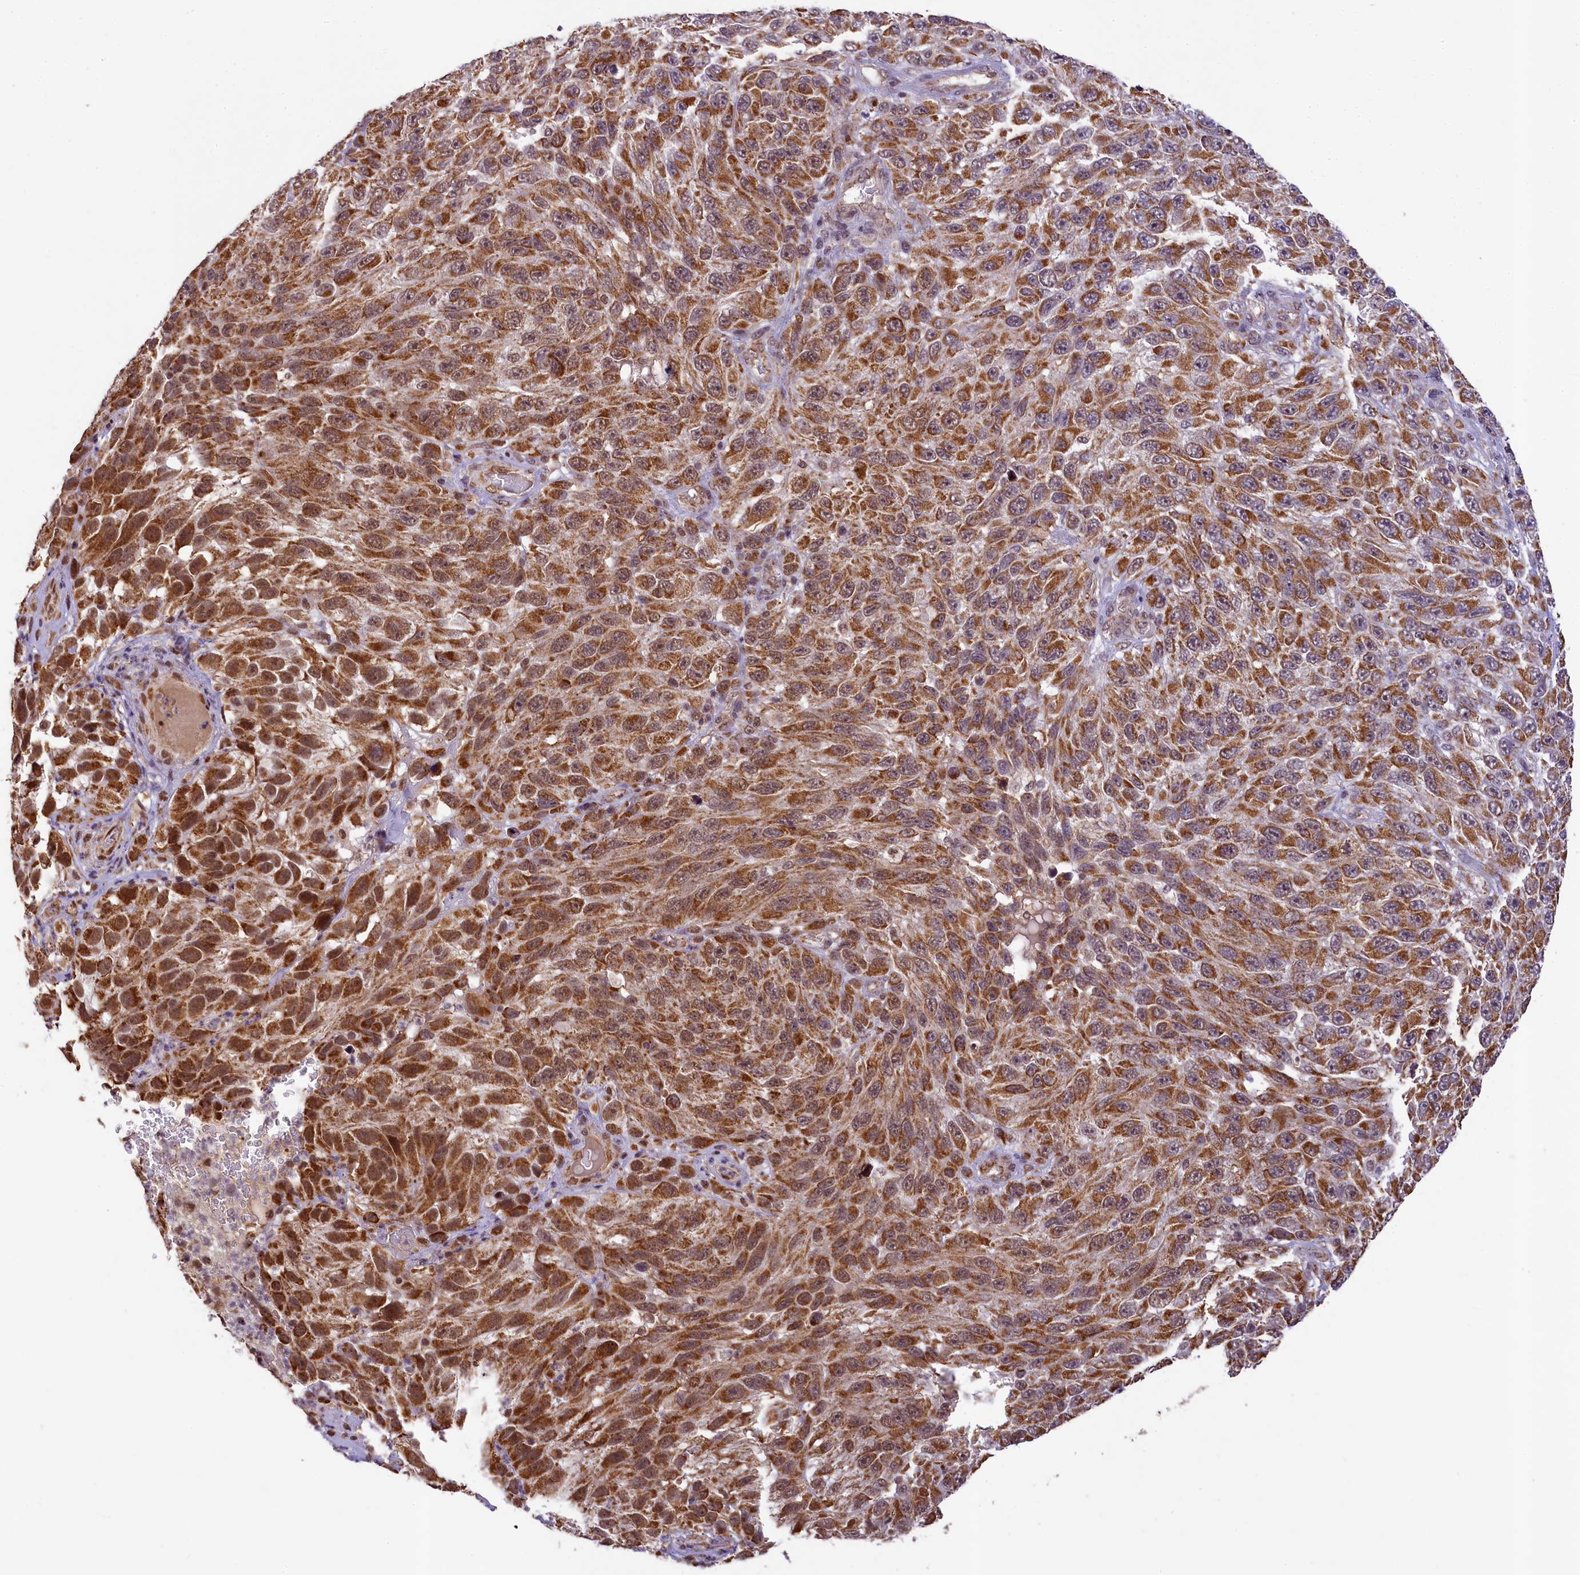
{"staining": {"intensity": "strong", "quantity": ">75%", "location": "cytoplasmic/membranous,nuclear"}, "tissue": "melanoma", "cell_type": "Tumor cells", "image_type": "cancer", "snomed": [{"axis": "morphology", "description": "Malignant melanoma, NOS"}, {"axis": "topography", "description": "Skin"}], "caption": "The immunohistochemical stain shows strong cytoplasmic/membranous and nuclear staining in tumor cells of malignant melanoma tissue. The staining was performed using DAB (3,3'-diaminobenzidine), with brown indicating positive protein expression. Nuclei are stained blue with hematoxylin.", "gene": "PAF1", "patient": {"sex": "female", "age": 96}}